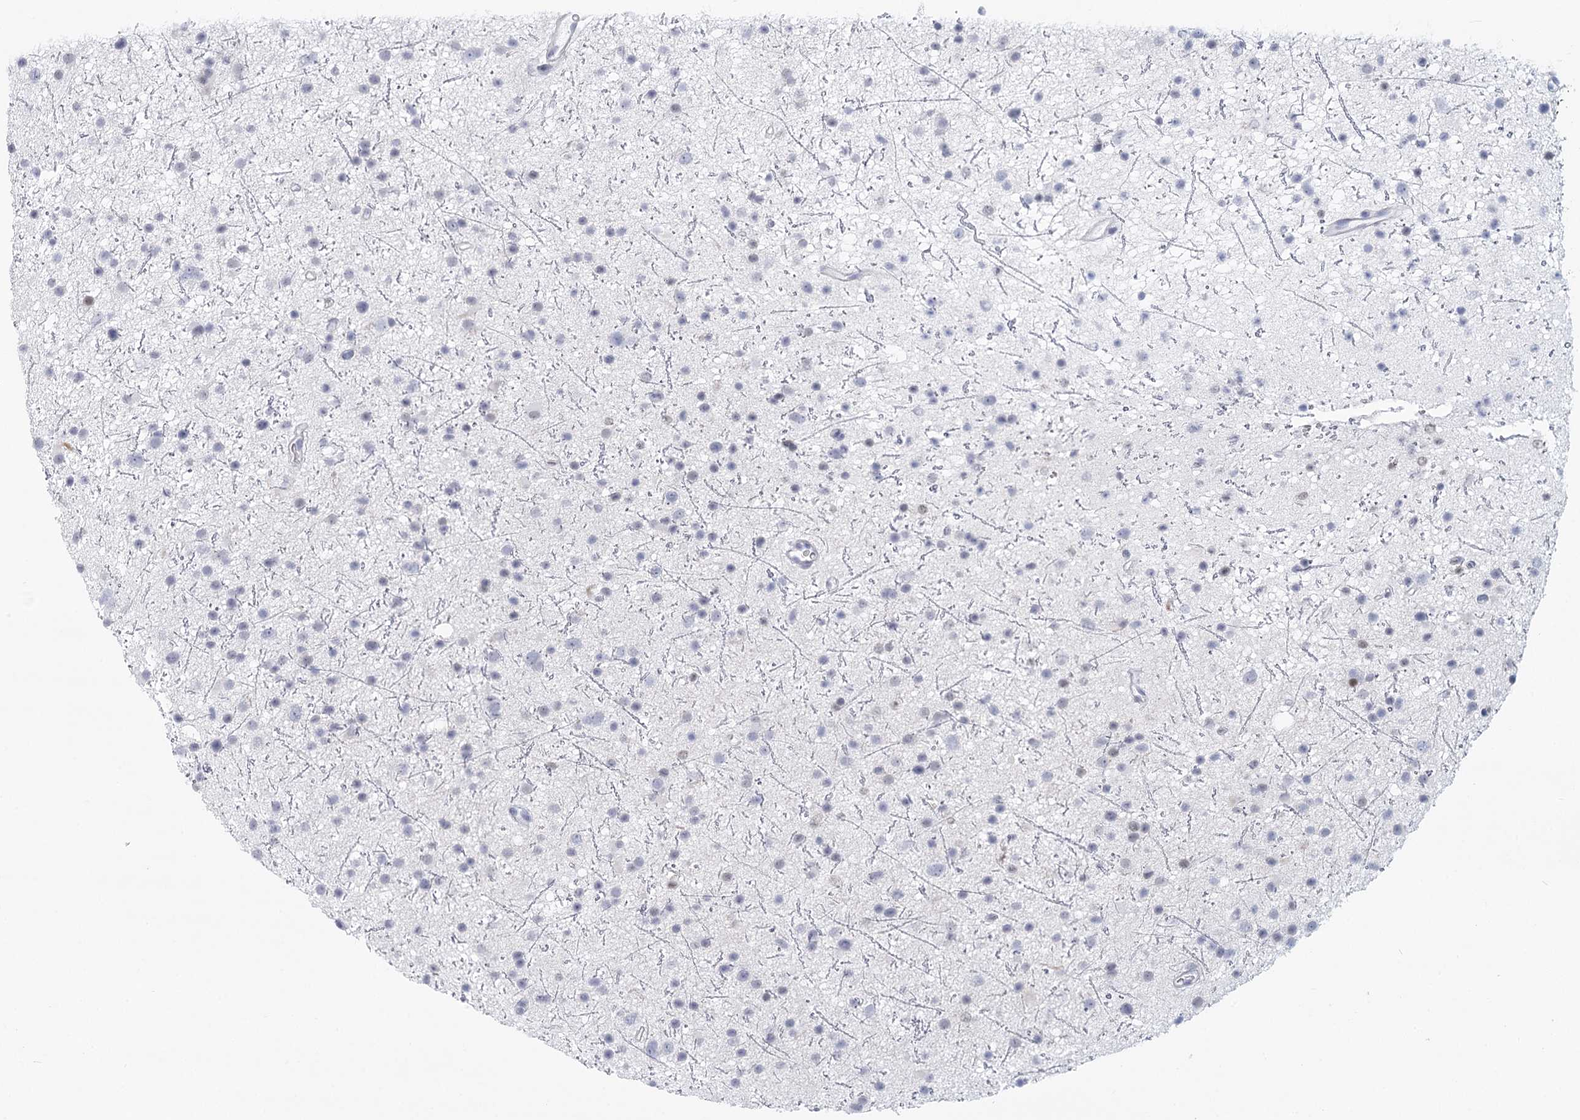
{"staining": {"intensity": "negative", "quantity": "none", "location": "none"}, "tissue": "glioma", "cell_type": "Tumor cells", "image_type": "cancer", "snomed": [{"axis": "morphology", "description": "Glioma, malignant, Low grade"}, {"axis": "topography", "description": "Cerebral cortex"}], "caption": "DAB immunohistochemical staining of malignant glioma (low-grade) exhibits no significant positivity in tumor cells.", "gene": "WNT8B", "patient": {"sex": "female", "age": 39}}